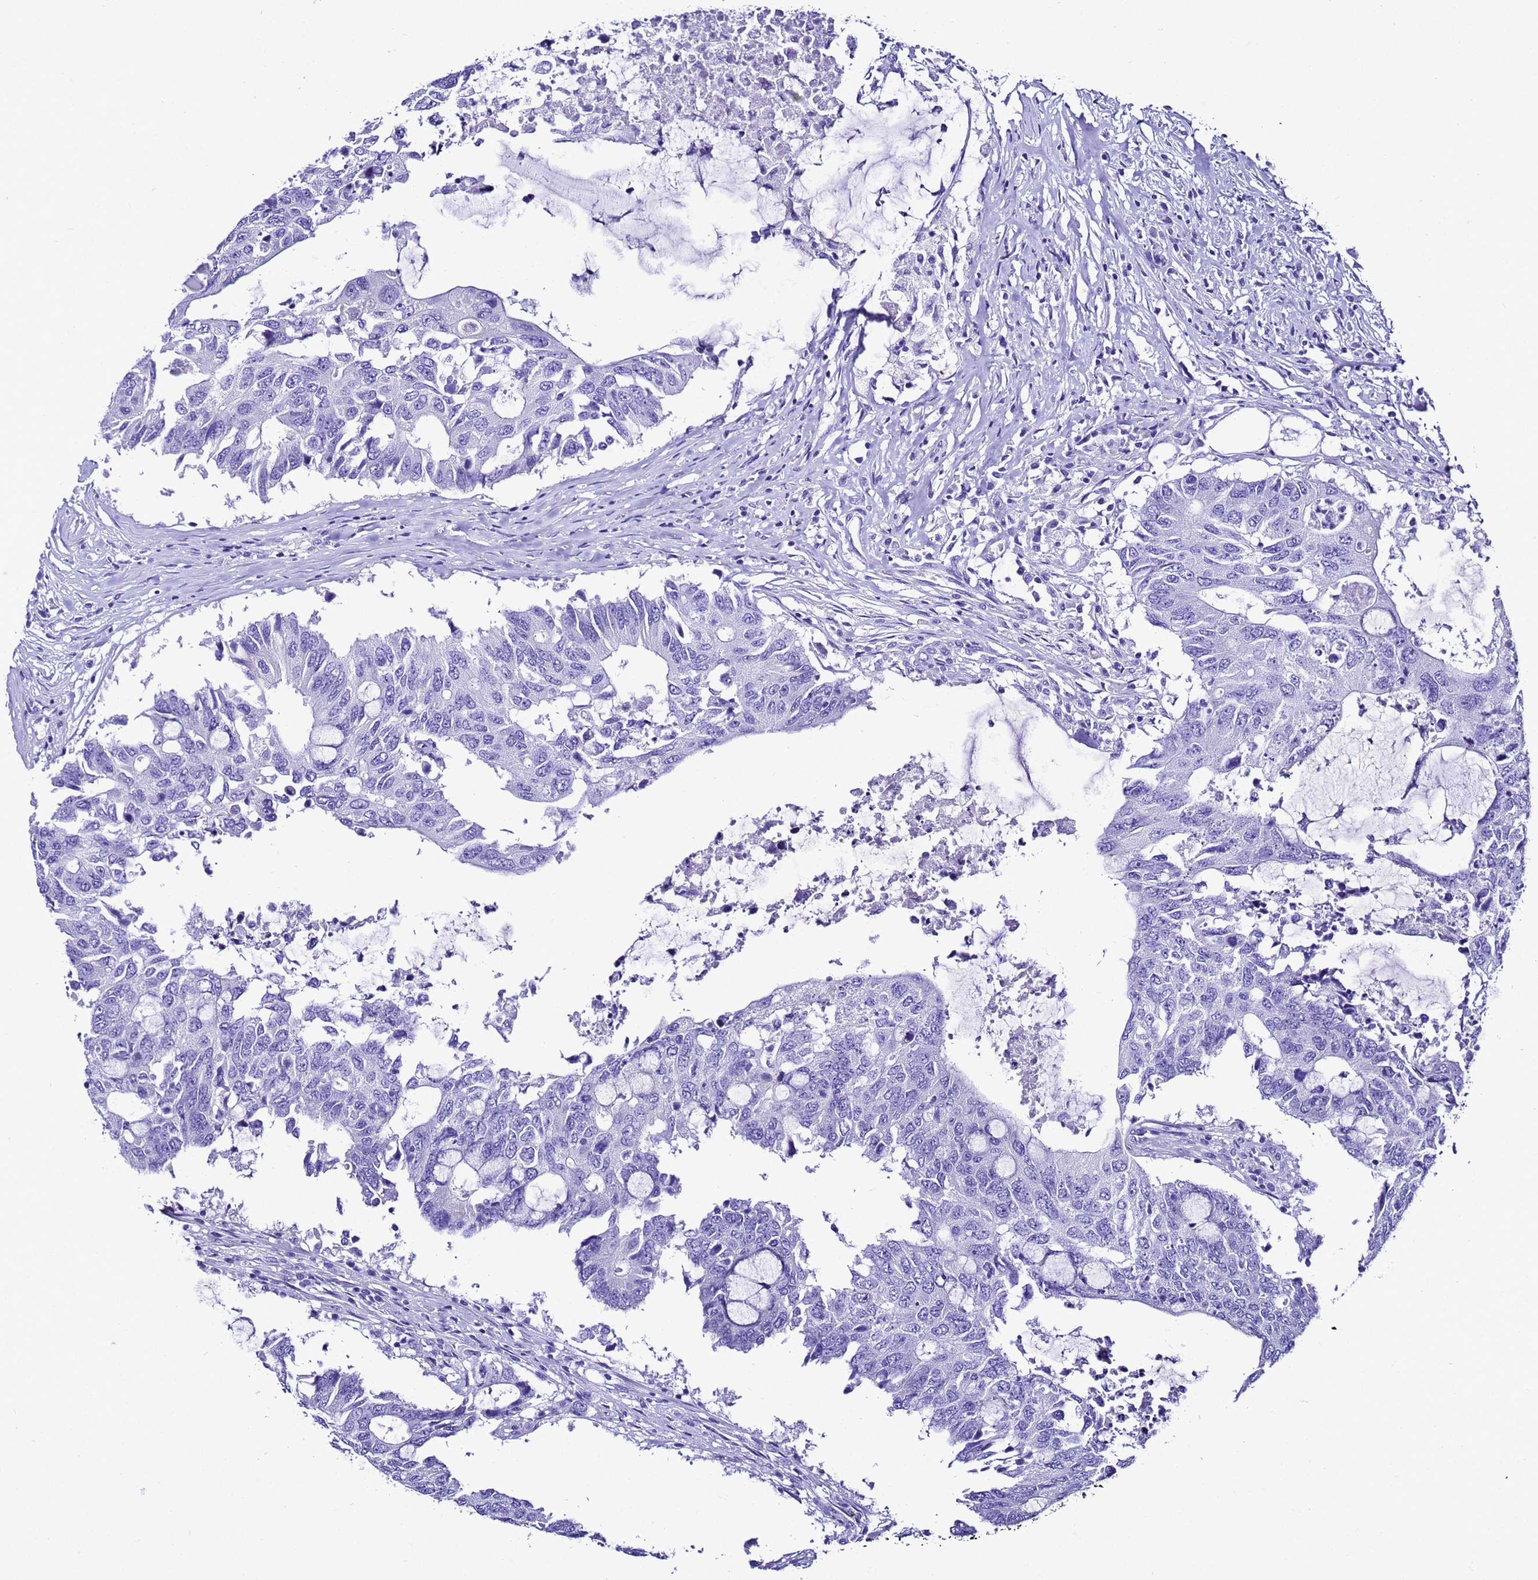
{"staining": {"intensity": "negative", "quantity": "none", "location": "none"}, "tissue": "colorectal cancer", "cell_type": "Tumor cells", "image_type": "cancer", "snomed": [{"axis": "morphology", "description": "Adenocarcinoma, NOS"}, {"axis": "topography", "description": "Colon"}], "caption": "Immunohistochemistry (IHC) histopathology image of neoplastic tissue: human colorectal cancer stained with DAB (3,3'-diaminobenzidine) exhibits no significant protein positivity in tumor cells.", "gene": "ZNF417", "patient": {"sex": "male", "age": 71}}